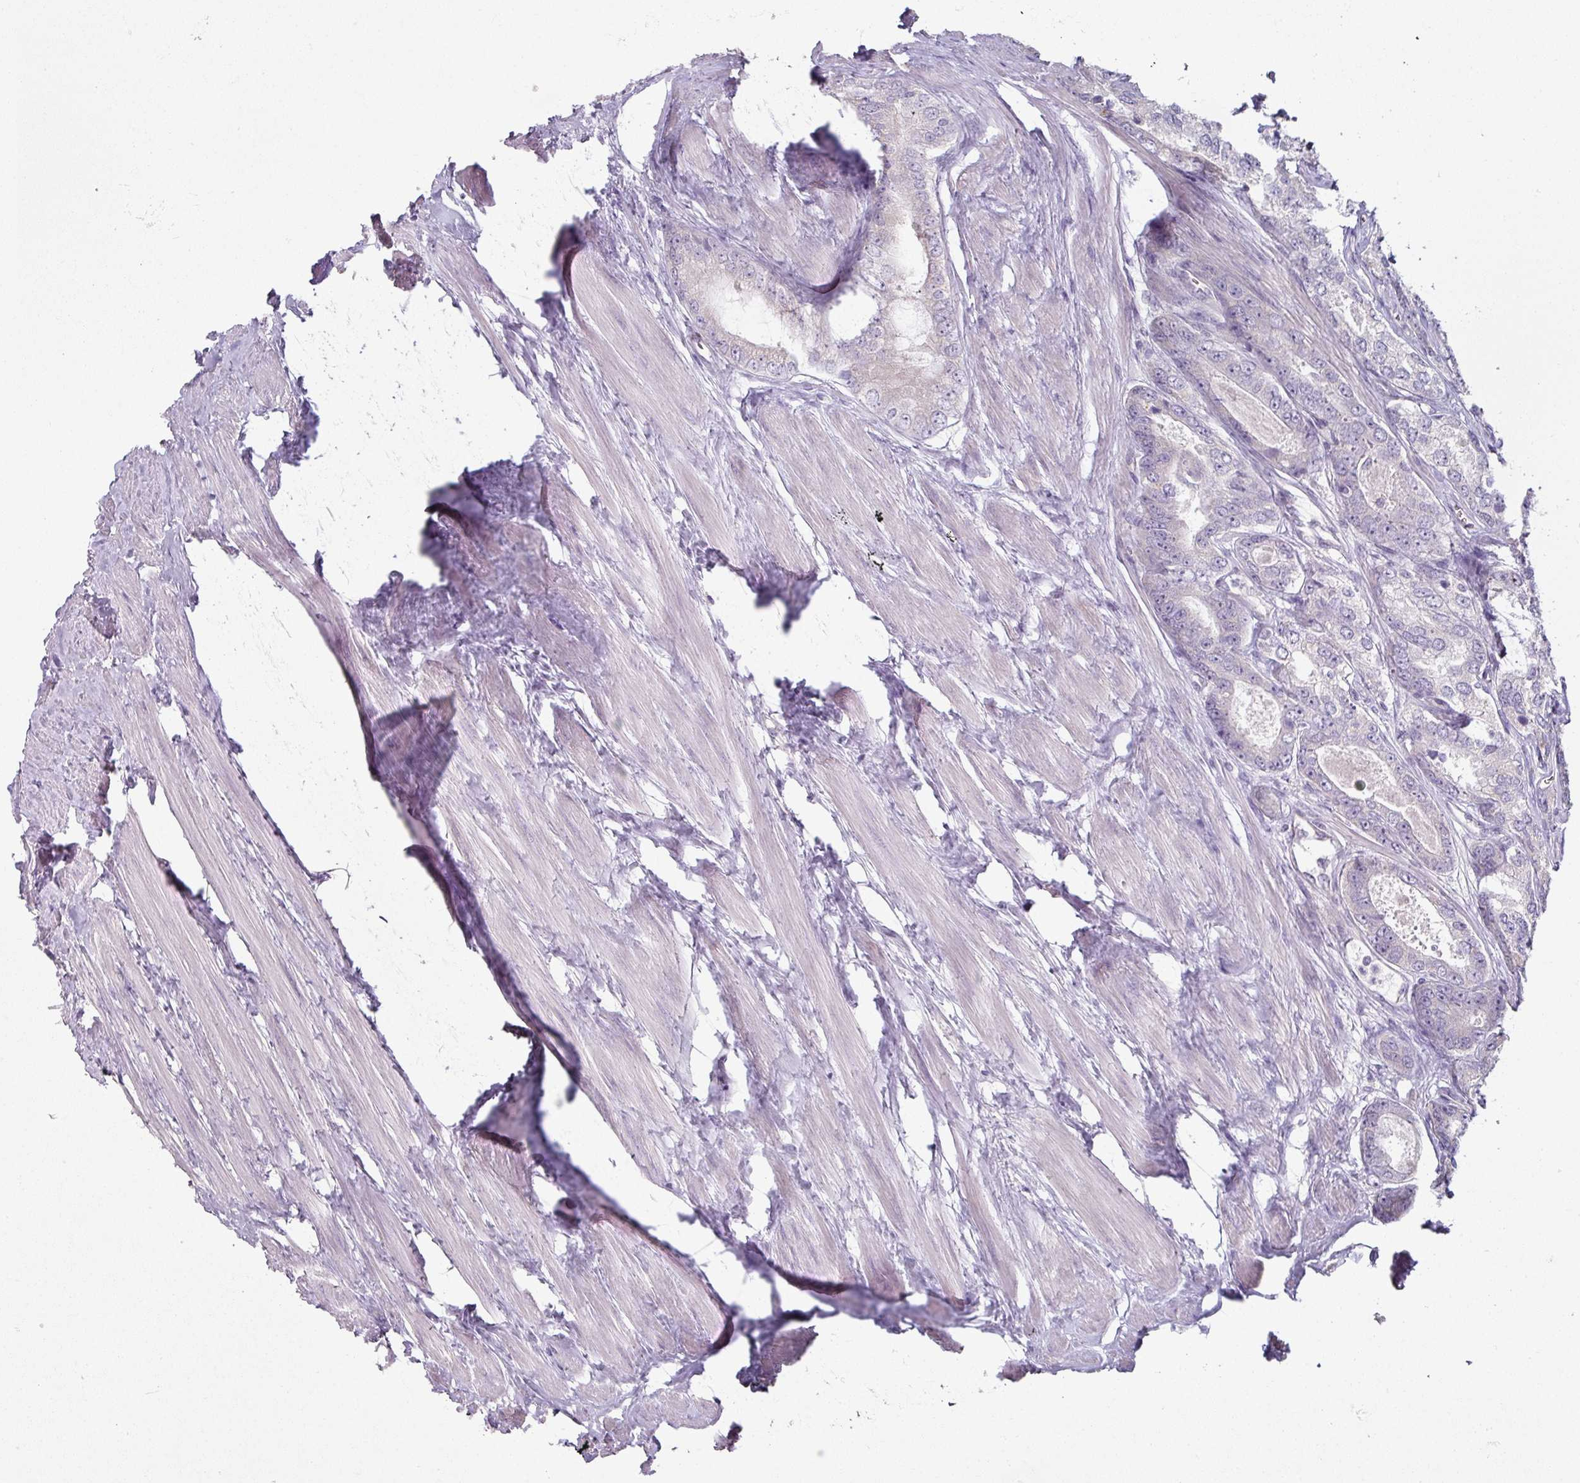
{"staining": {"intensity": "negative", "quantity": "none", "location": "none"}, "tissue": "prostate cancer", "cell_type": "Tumor cells", "image_type": "cancer", "snomed": [{"axis": "morphology", "description": "Adenocarcinoma, Low grade"}, {"axis": "topography", "description": "Prostate"}], "caption": "Photomicrograph shows no significant protein expression in tumor cells of prostate cancer. (DAB immunohistochemistry with hematoxylin counter stain).", "gene": "C19orf33", "patient": {"sex": "male", "age": 68}}